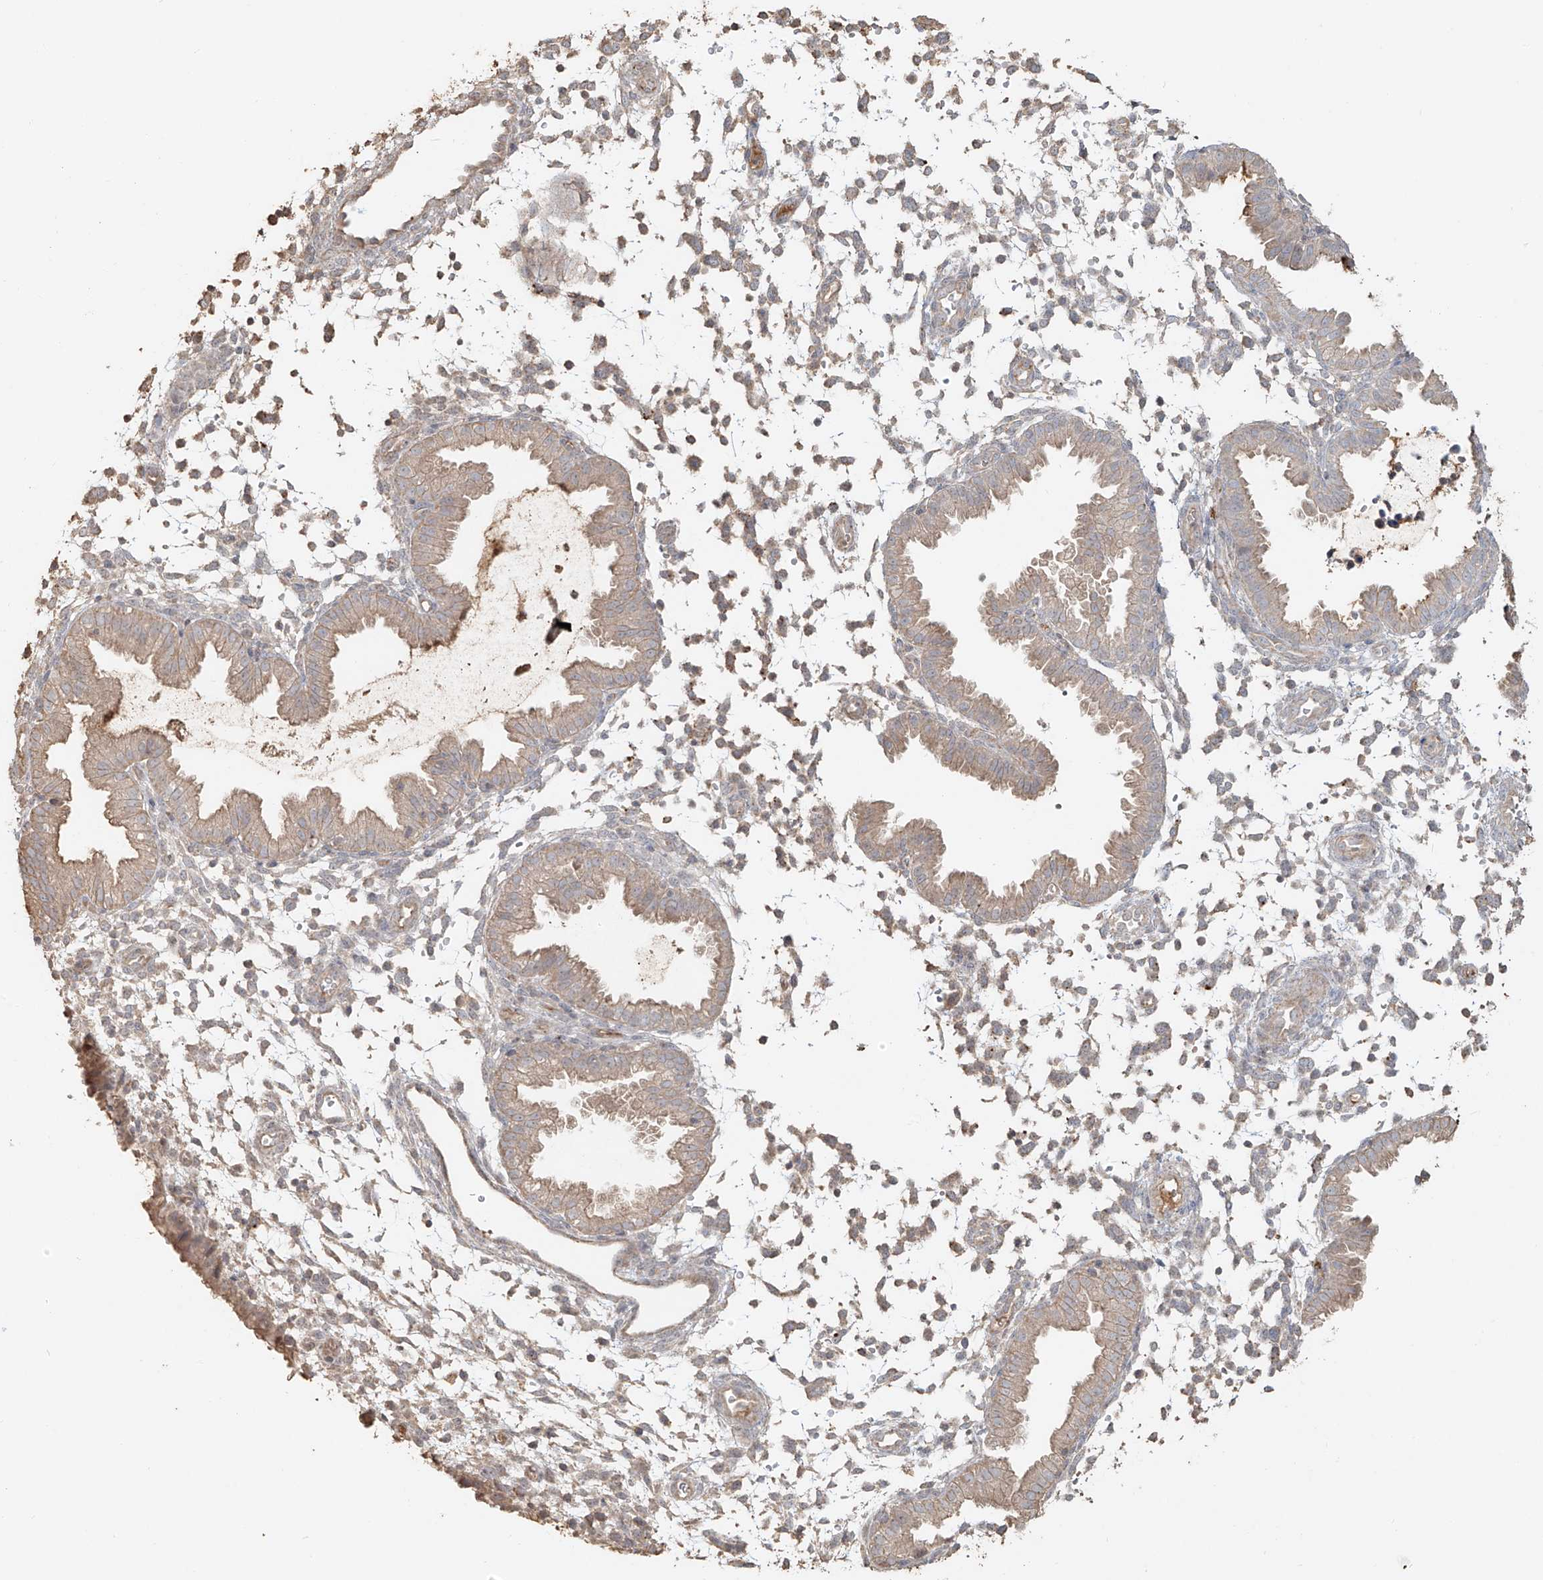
{"staining": {"intensity": "weak", "quantity": "<25%", "location": "cytoplasmic/membranous"}, "tissue": "endometrium", "cell_type": "Cells in endometrial stroma", "image_type": "normal", "snomed": [{"axis": "morphology", "description": "Normal tissue, NOS"}, {"axis": "topography", "description": "Endometrium"}], "caption": "Immunohistochemical staining of unremarkable human endometrium shows no significant expression in cells in endometrial stroma. (DAB (3,3'-diaminobenzidine) IHC visualized using brightfield microscopy, high magnification).", "gene": "NPHS1", "patient": {"sex": "female", "age": 33}}